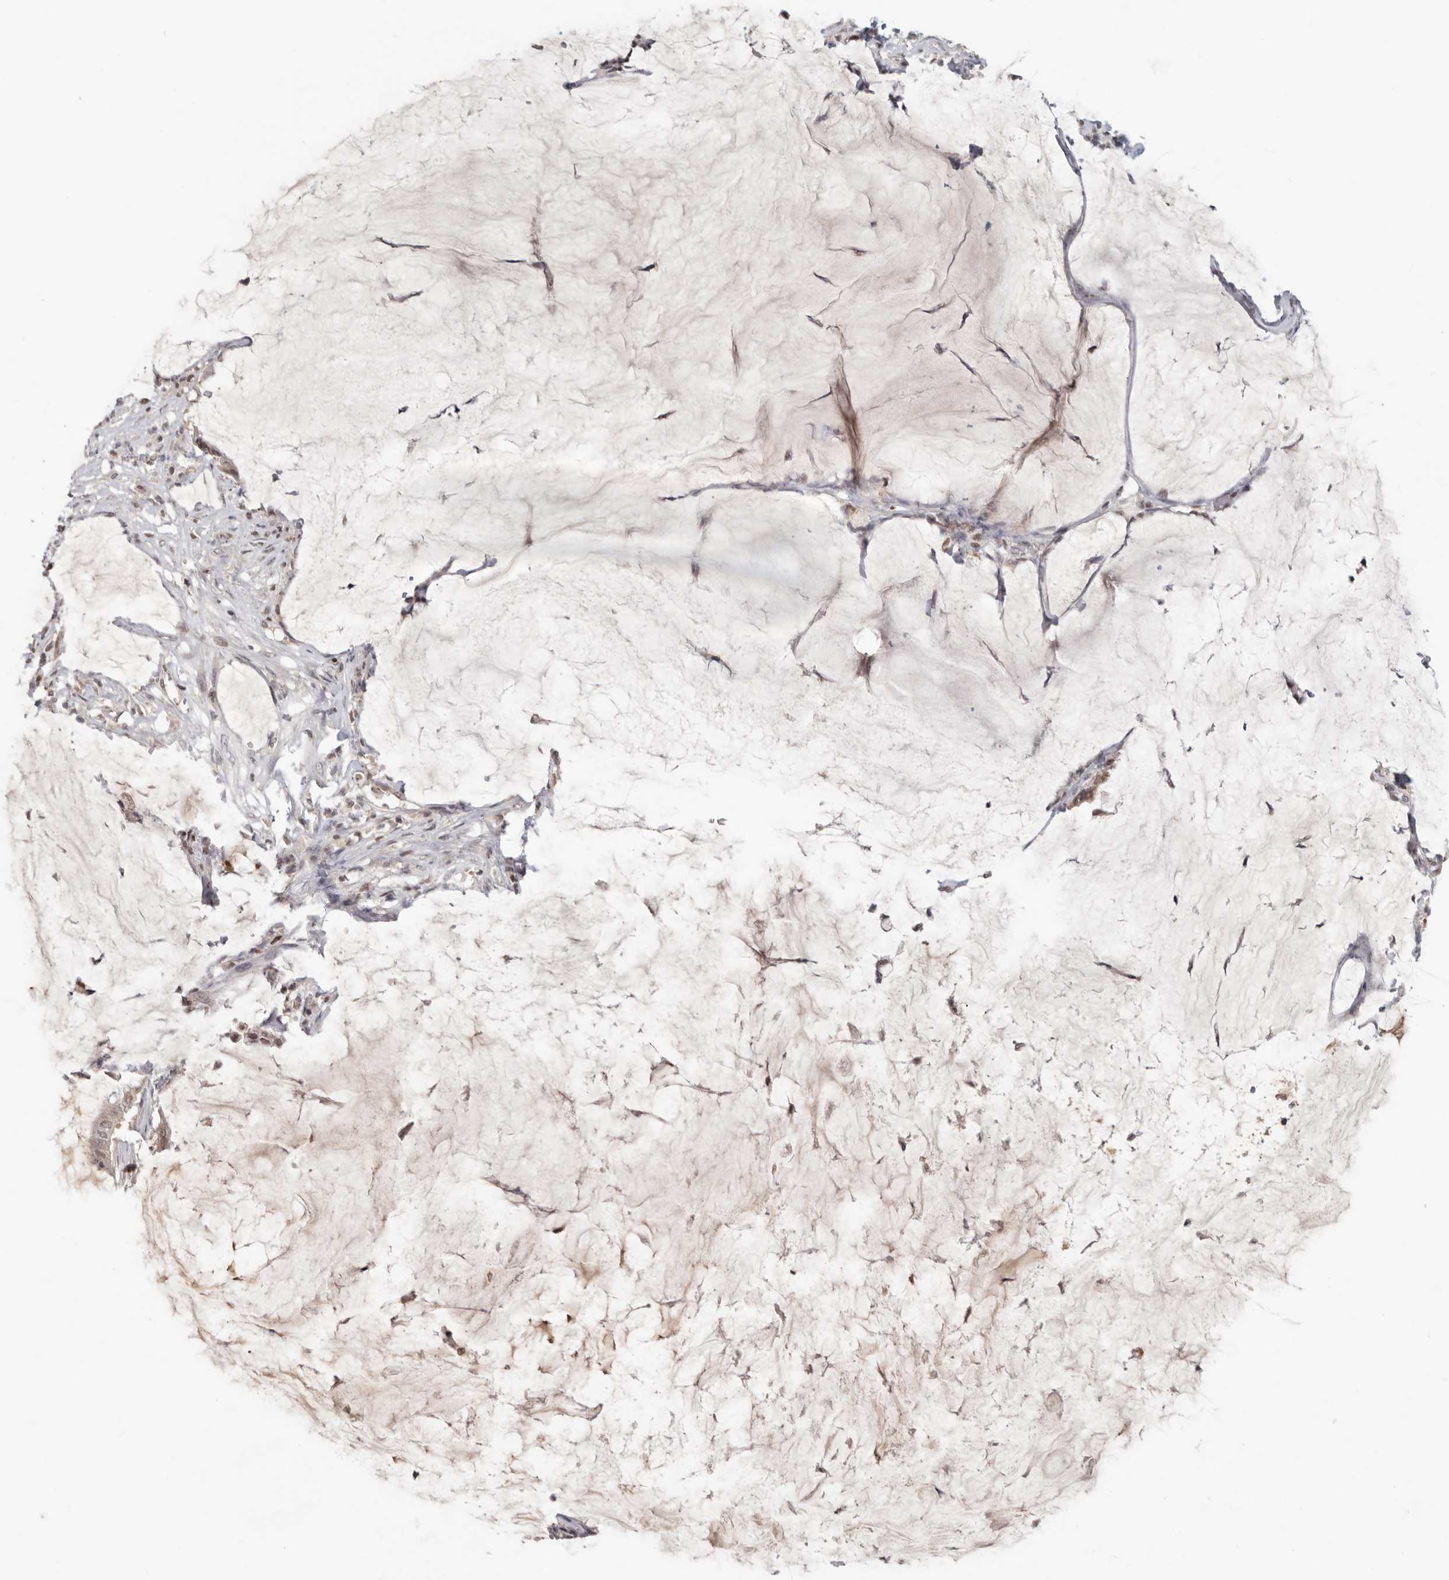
{"staining": {"intensity": "weak", "quantity": "25%-75%", "location": "cytoplasmic/membranous,nuclear"}, "tissue": "pancreatic cancer", "cell_type": "Tumor cells", "image_type": "cancer", "snomed": [{"axis": "morphology", "description": "Adenocarcinoma, NOS"}, {"axis": "topography", "description": "Pancreas"}], "caption": "A low amount of weak cytoplasmic/membranous and nuclear staining is appreciated in about 25%-75% of tumor cells in adenocarcinoma (pancreatic) tissue.", "gene": "PSMA5", "patient": {"sex": "male", "age": 41}}